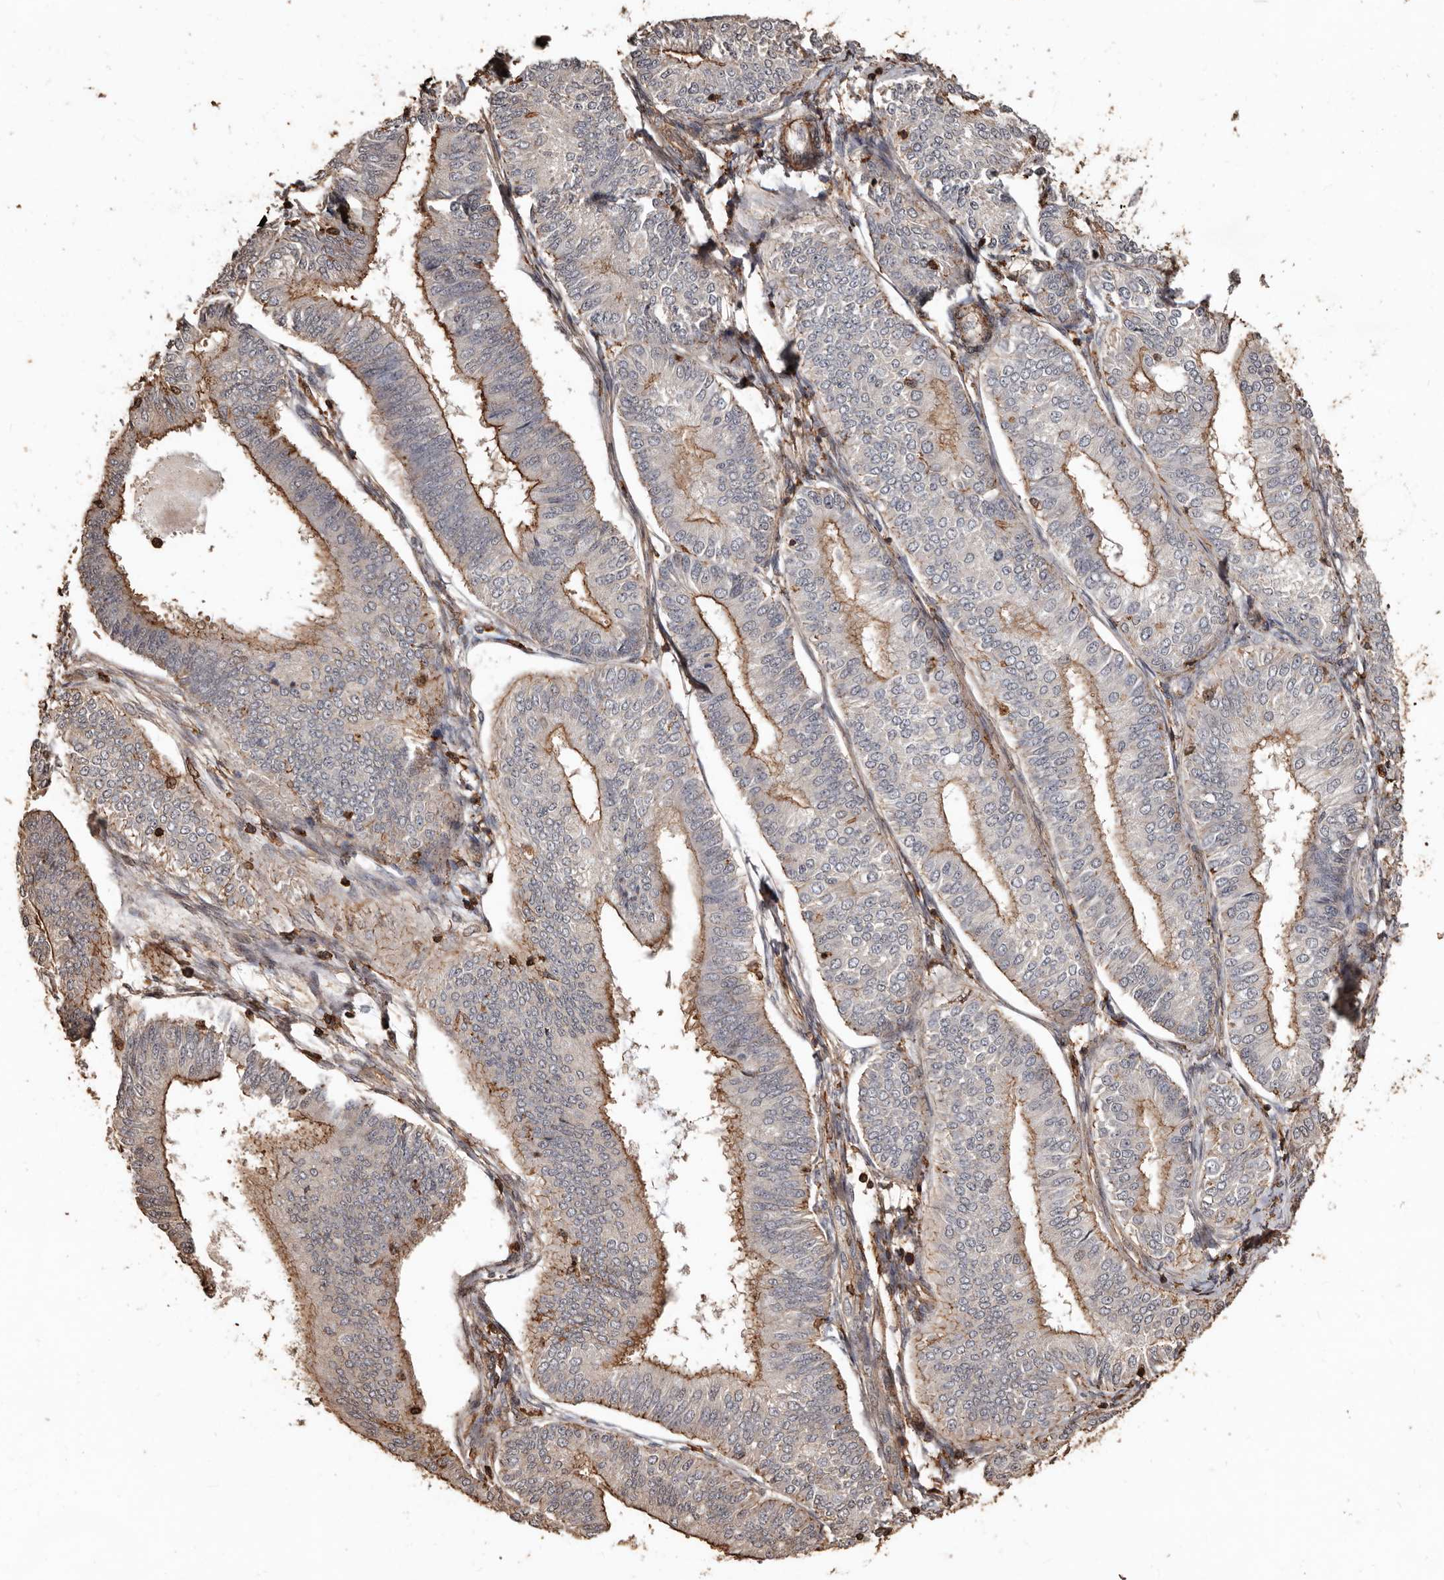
{"staining": {"intensity": "moderate", "quantity": "<25%", "location": "cytoplasmic/membranous"}, "tissue": "endometrial cancer", "cell_type": "Tumor cells", "image_type": "cancer", "snomed": [{"axis": "morphology", "description": "Adenocarcinoma, NOS"}, {"axis": "topography", "description": "Endometrium"}], "caption": "High-power microscopy captured an IHC image of adenocarcinoma (endometrial), revealing moderate cytoplasmic/membranous expression in approximately <25% of tumor cells. (DAB (3,3'-diaminobenzidine) = brown stain, brightfield microscopy at high magnification).", "gene": "GSK3A", "patient": {"sex": "female", "age": 58}}